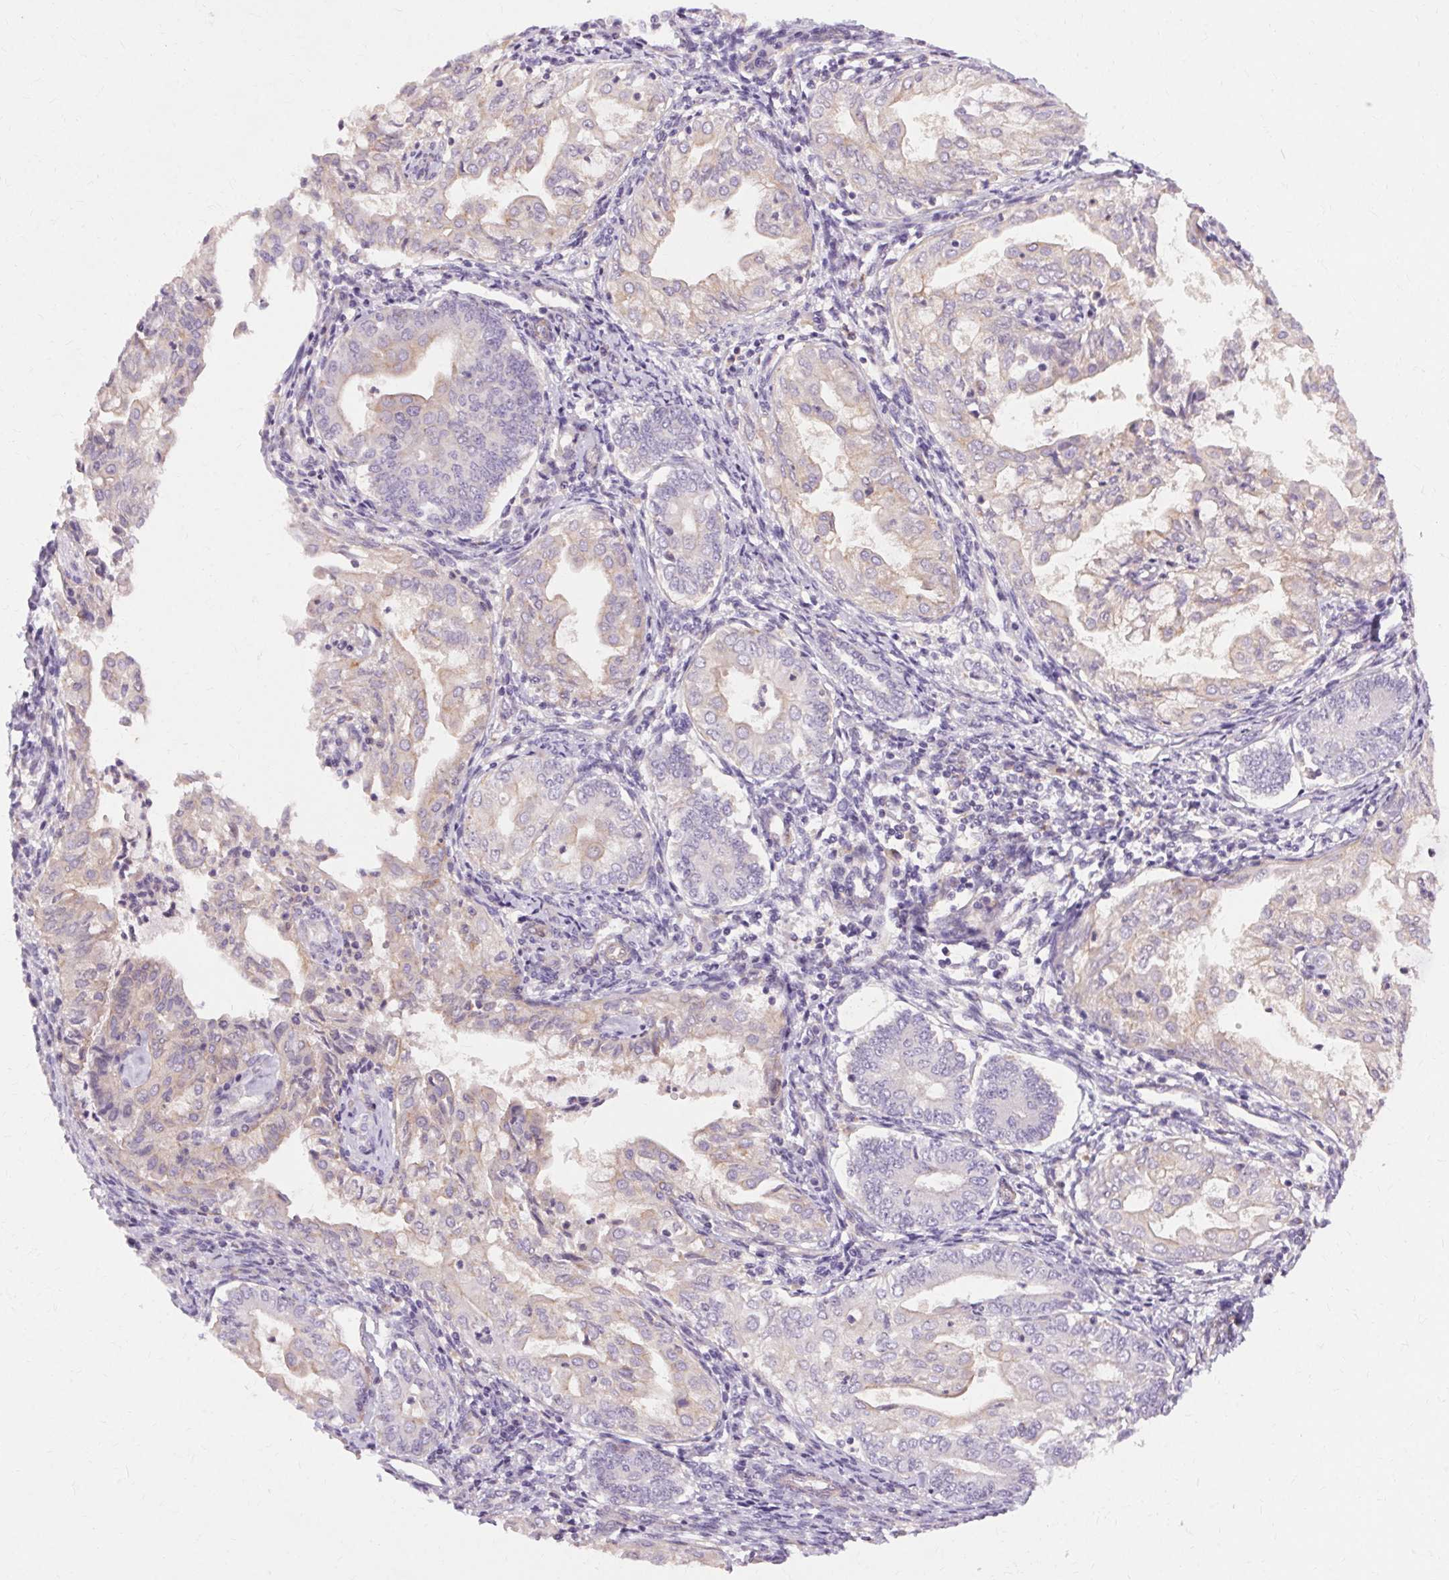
{"staining": {"intensity": "weak", "quantity": "<25%", "location": "cytoplasmic/membranous"}, "tissue": "endometrial cancer", "cell_type": "Tumor cells", "image_type": "cancer", "snomed": [{"axis": "morphology", "description": "Adenocarcinoma, NOS"}, {"axis": "topography", "description": "Endometrium"}], "caption": "Immunohistochemistry (IHC) micrograph of endometrial adenocarcinoma stained for a protein (brown), which exhibits no expression in tumor cells.", "gene": "TM6SF1", "patient": {"sex": "female", "age": 68}}